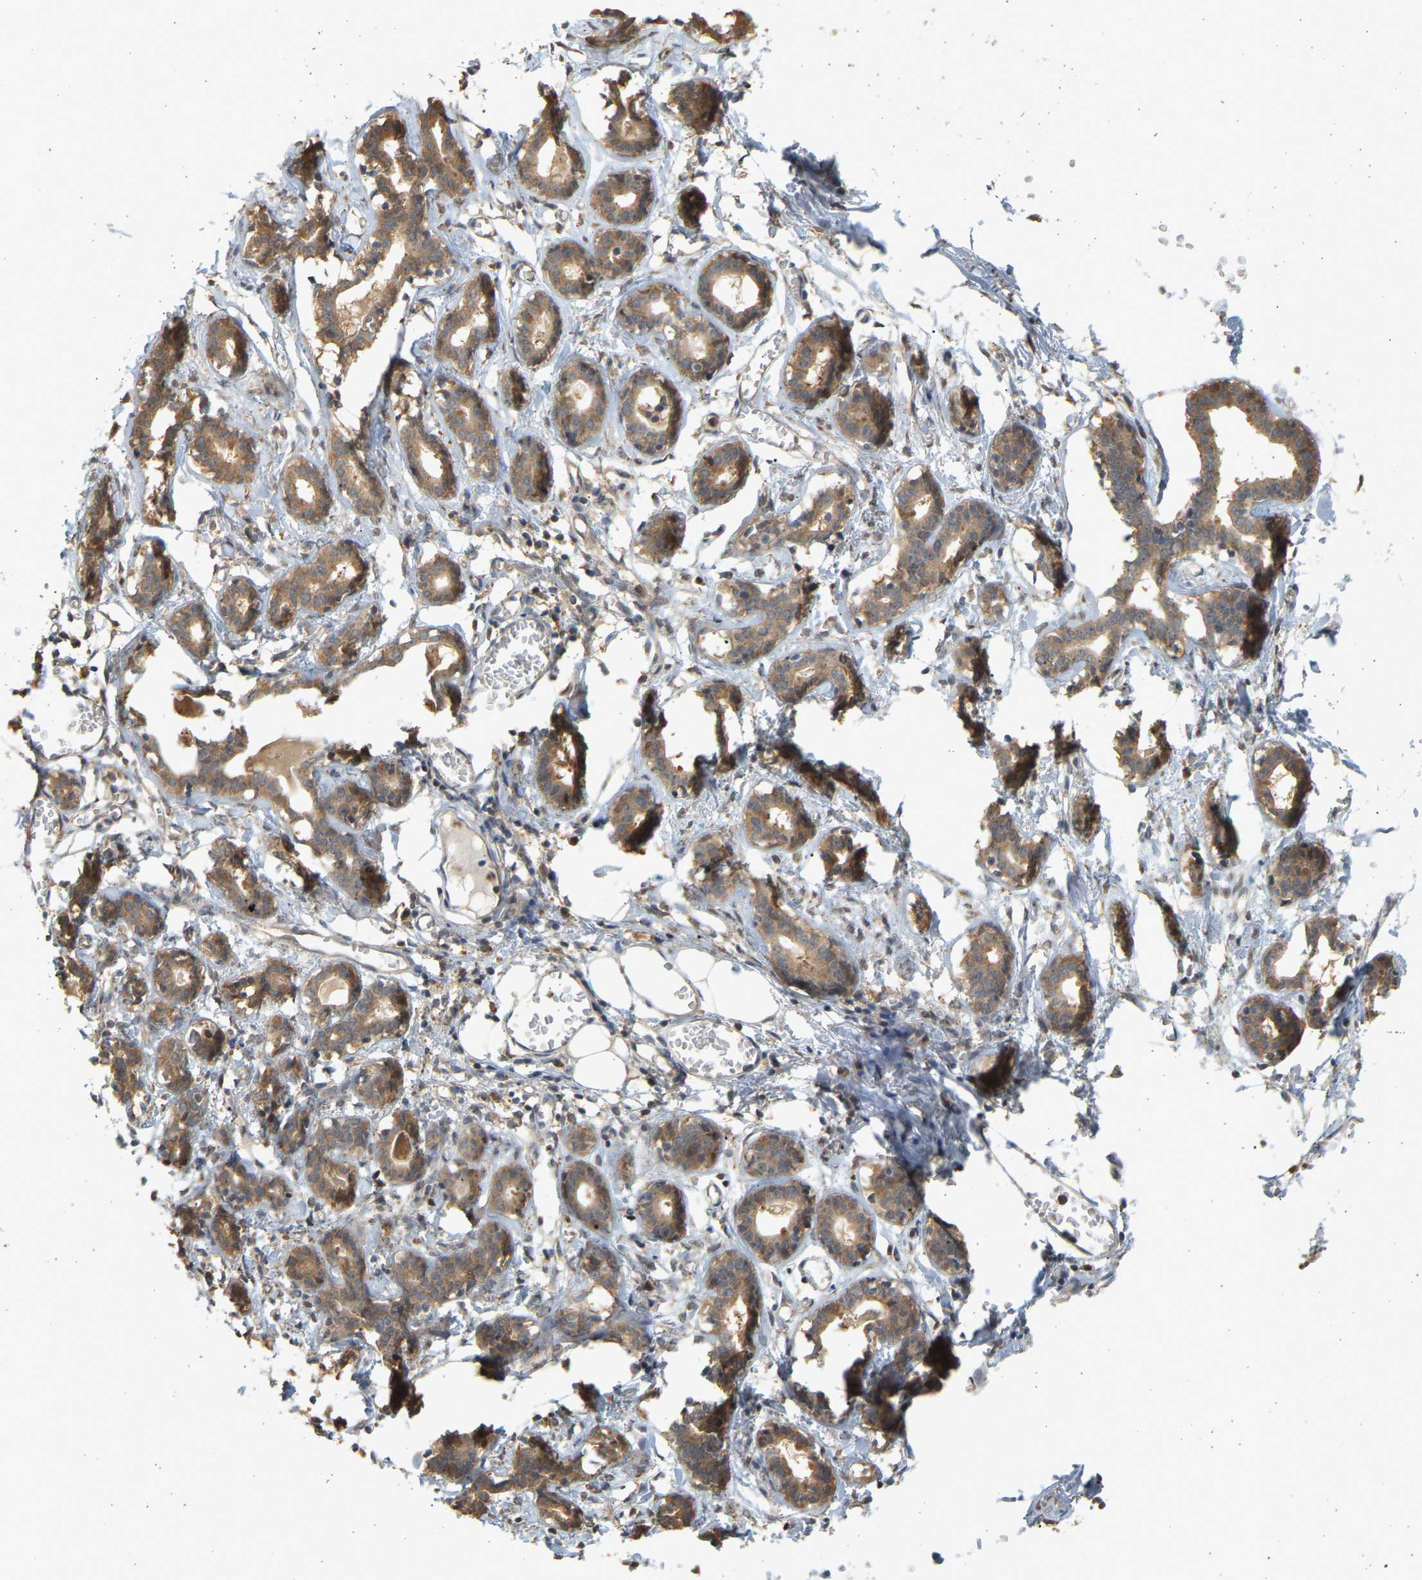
{"staining": {"intensity": "weak", "quantity": ">75%", "location": "cytoplasmic/membranous"}, "tissue": "breast", "cell_type": "Adipocytes", "image_type": "normal", "snomed": [{"axis": "morphology", "description": "Normal tissue, NOS"}, {"axis": "topography", "description": "Breast"}], "caption": "Immunohistochemical staining of unremarkable breast demonstrates weak cytoplasmic/membranous protein staining in approximately >75% of adipocytes. Nuclei are stained in blue.", "gene": "B4GALT6", "patient": {"sex": "female", "age": 27}}